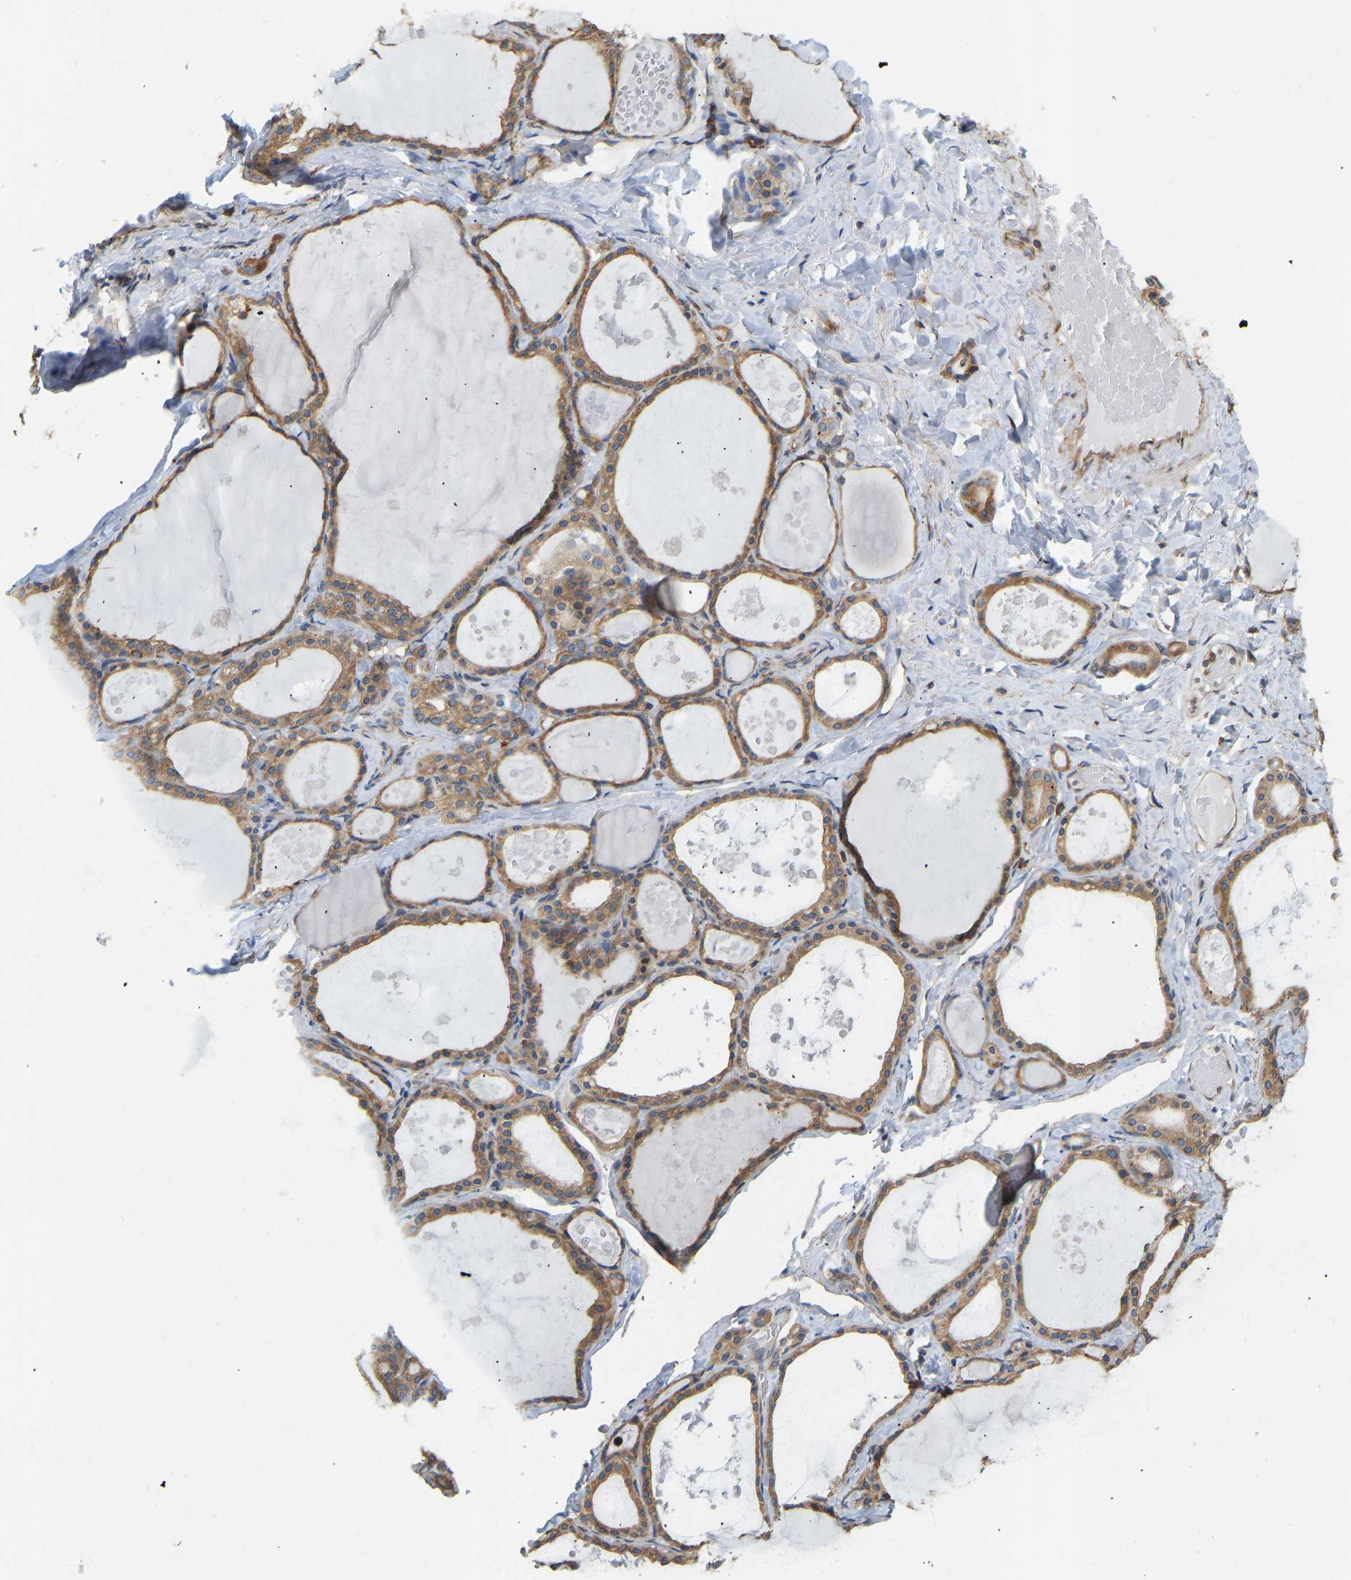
{"staining": {"intensity": "moderate", "quantity": ">75%", "location": "cytoplasmic/membranous"}, "tissue": "thyroid gland", "cell_type": "Glandular cells", "image_type": "normal", "snomed": [{"axis": "morphology", "description": "Normal tissue, NOS"}, {"axis": "topography", "description": "Thyroid gland"}], "caption": "Human thyroid gland stained with a brown dye shows moderate cytoplasmic/membranous positive staining in approximately >75% of glandular cells.", "gene": "RPS6KB2", "patient": {"sex": "male", "age": 56}}